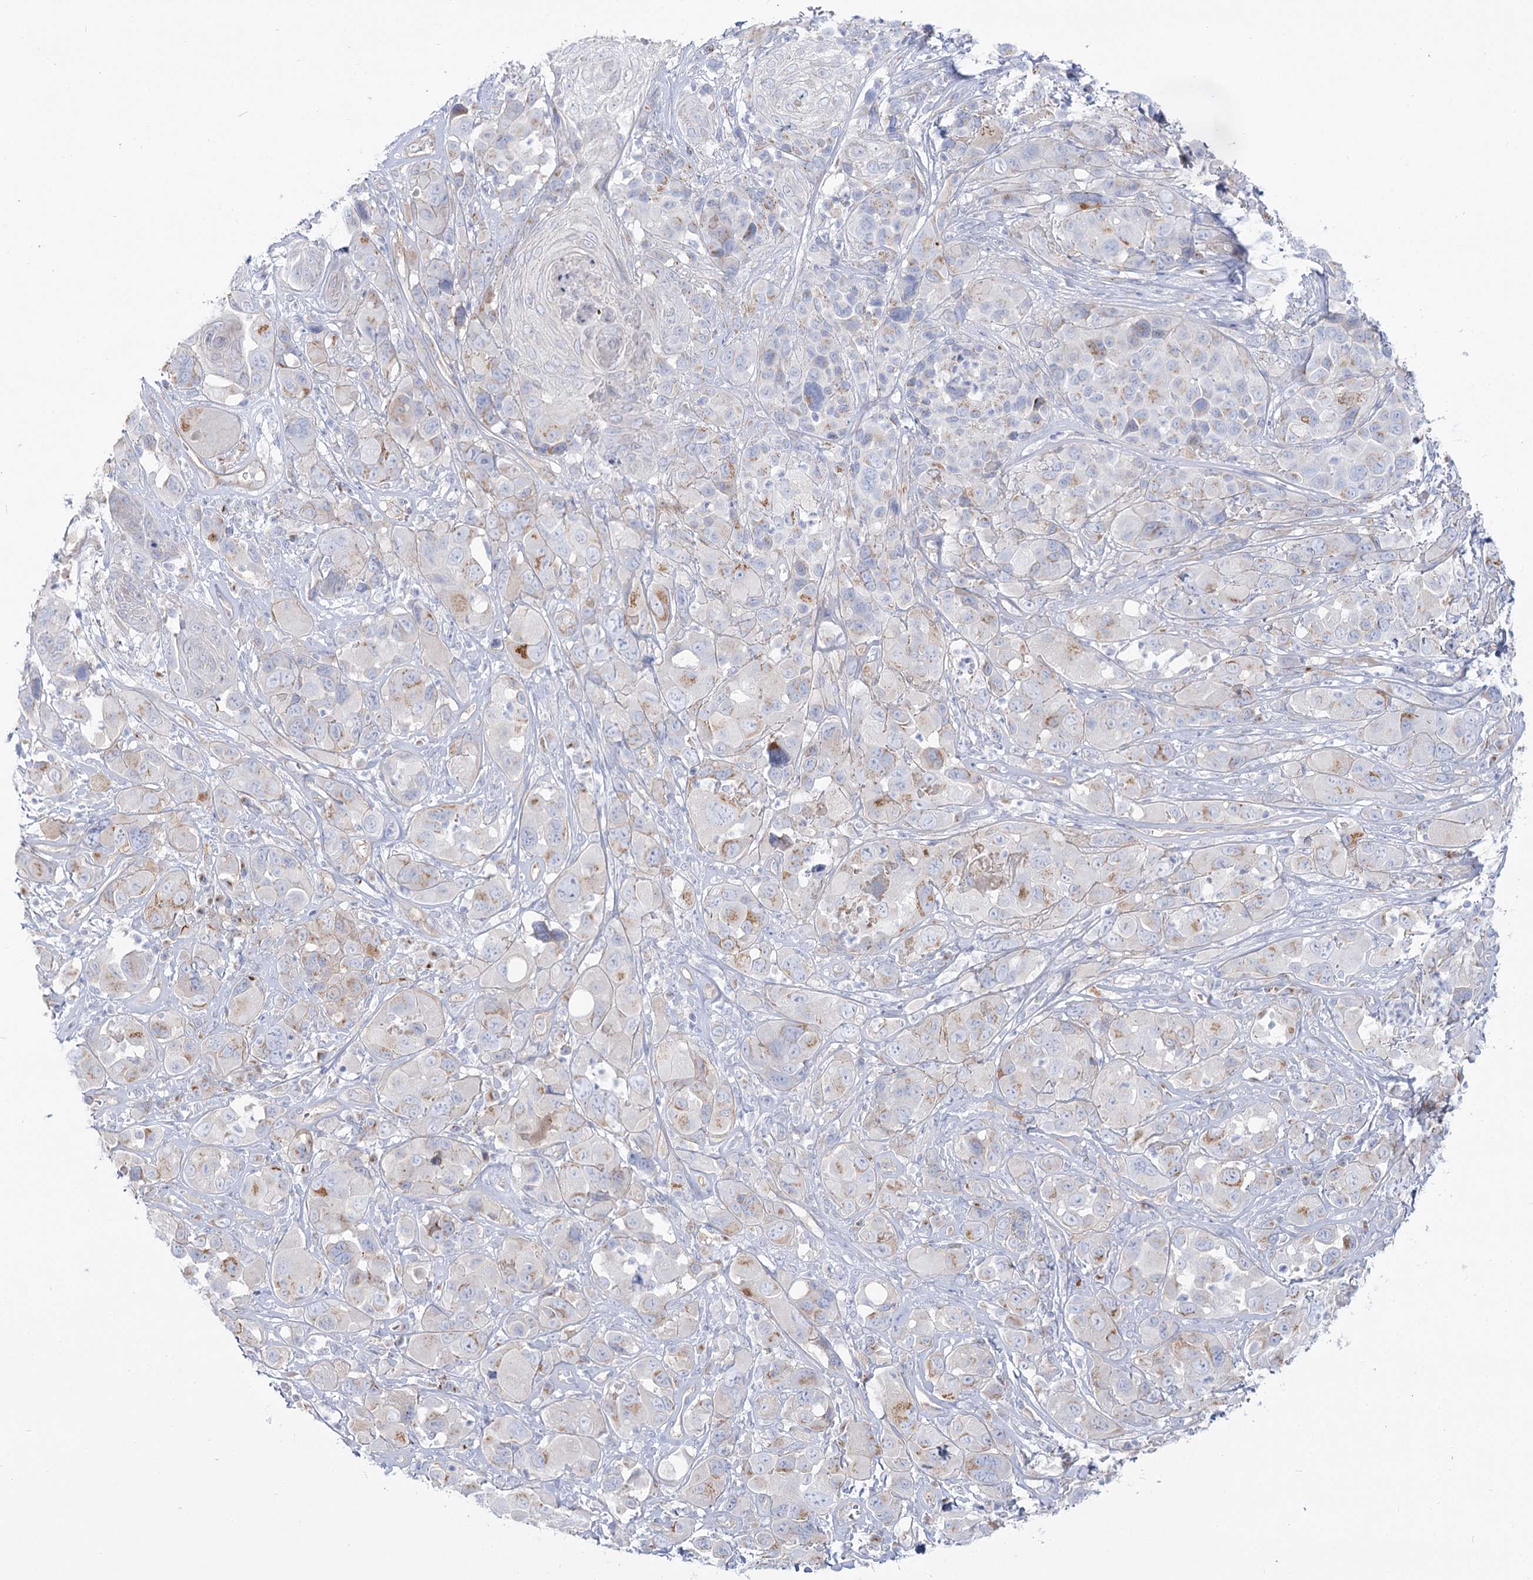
{"staining": {"intensity": "weak", "quantity": "25%-75%", "location": "cytoplasmic/membranous"}, "tissue": "melanoma", "cell_type": "Tumor cells", "image_type": "cancer", "snomed": [{"axis": "morphology", "description": "Malignant melanoma, NOS"}, {"axis": "topography", "description": "Skin of trunk"}], "caption": "Human melanoma stained for a protein (brown) displays weak cytoplasmic/membranous positive staining in about 25%-75% of tumor cells.", "gene": "SUOX", "patient": {"sex": "male", "age": 71}}